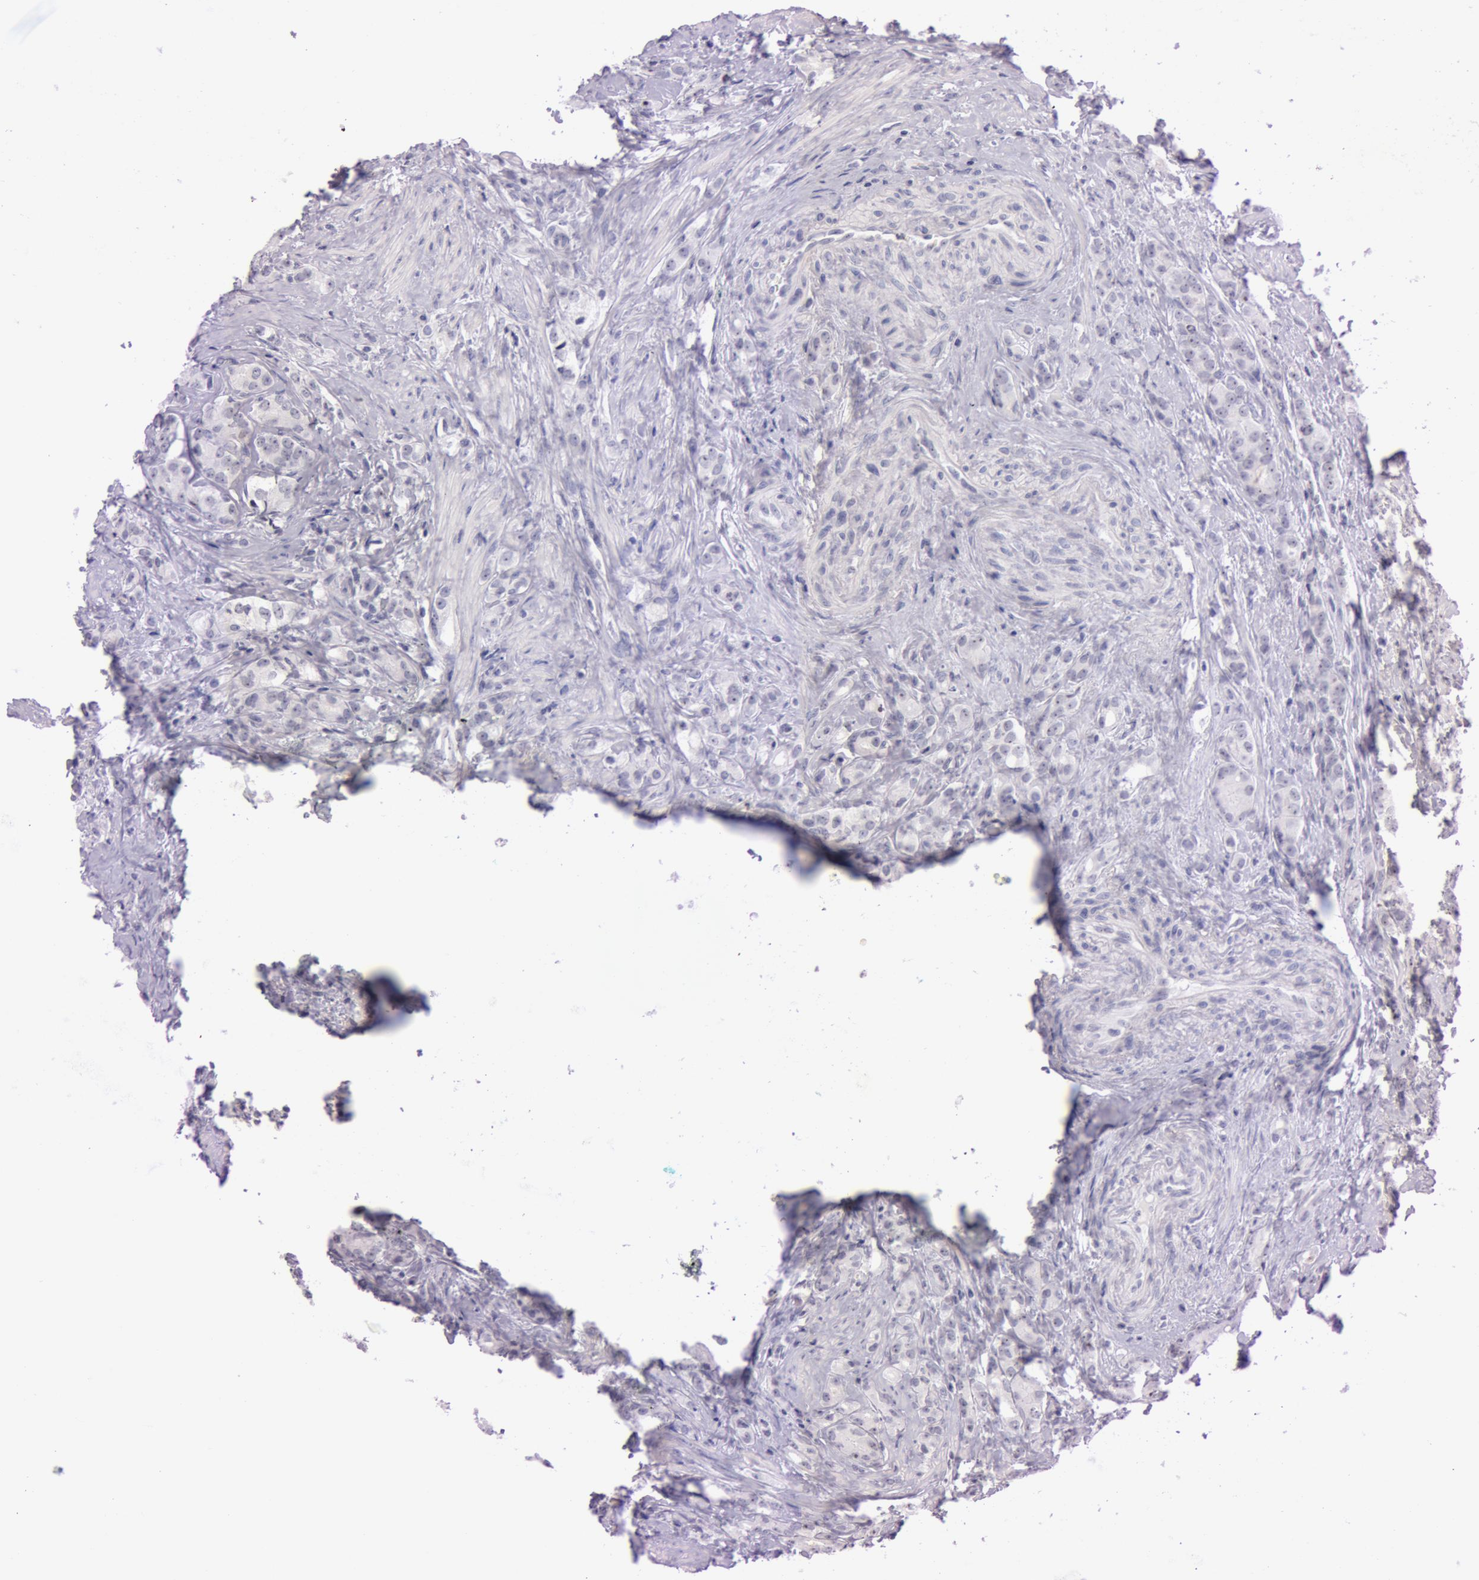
{"staining": {"intensity": "weak", "quantity": "25%-75%", "location": "nuclear"}, "tissue": "prostate cancer", "cell_type": "Tumor cells", "image_type": "cancer", "snomed": [{"axis": "morphology", "description": "Adenocarcinoma, Medium grade"}, {"axis": "topography", "description": "Prostate"}], "caption": "Protein expression analysis of prostate cancer (medium-grade adenocarcinoma) shows weak nuclear staining in approximately 25%-75% of tumor cells. The staining was performed using DAB (3,3'-diaminobenzidine), with brown indicating positive protein expression. Nuclei are stained blue with hematoxylin.", "gene": "FBL", "patient": {"sex": "male", "age": 59}}